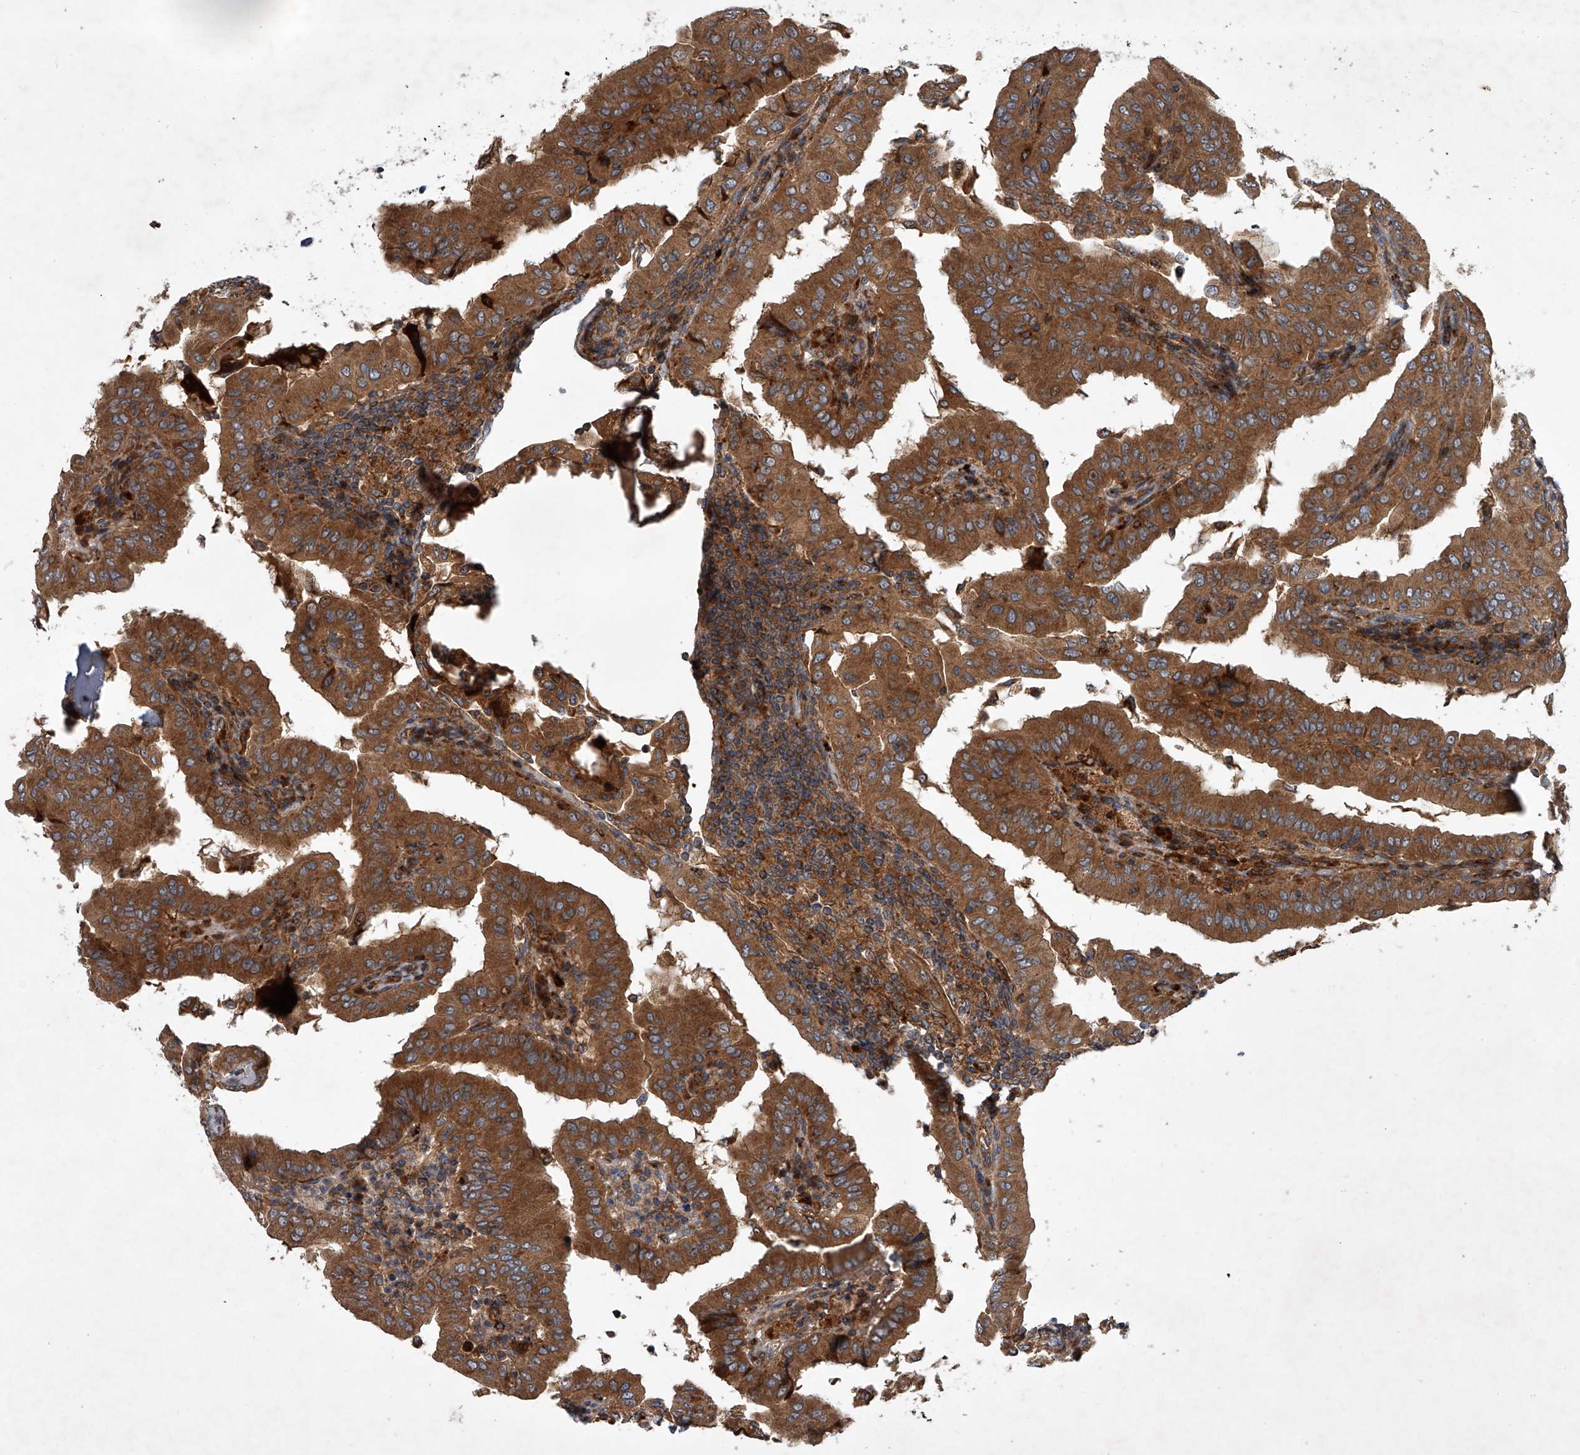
{"staining": {"intensity": "moderate", "quantity": ">75%", "location": "cytoplasmic/membranous"}, "tissue": "thyroid cancer", "cell_type": "Tumor cells", "image_type": "cancer", "snomed": [{"axis": "morphology", "description": "Papillary adenocarcinoma, NOS"}, {"axis": "topography", "description": "Thyroid gland"}], "caption": "Papillary adenocarcinoma (thyroid) stained with DAB immunohistochemistry reveals medium levels of moderate cytoplasmic/membranous positivity in approximately >75% of tumor cells.", "gene": "USP47", "patient": {"sex": "male", "age": 33}}